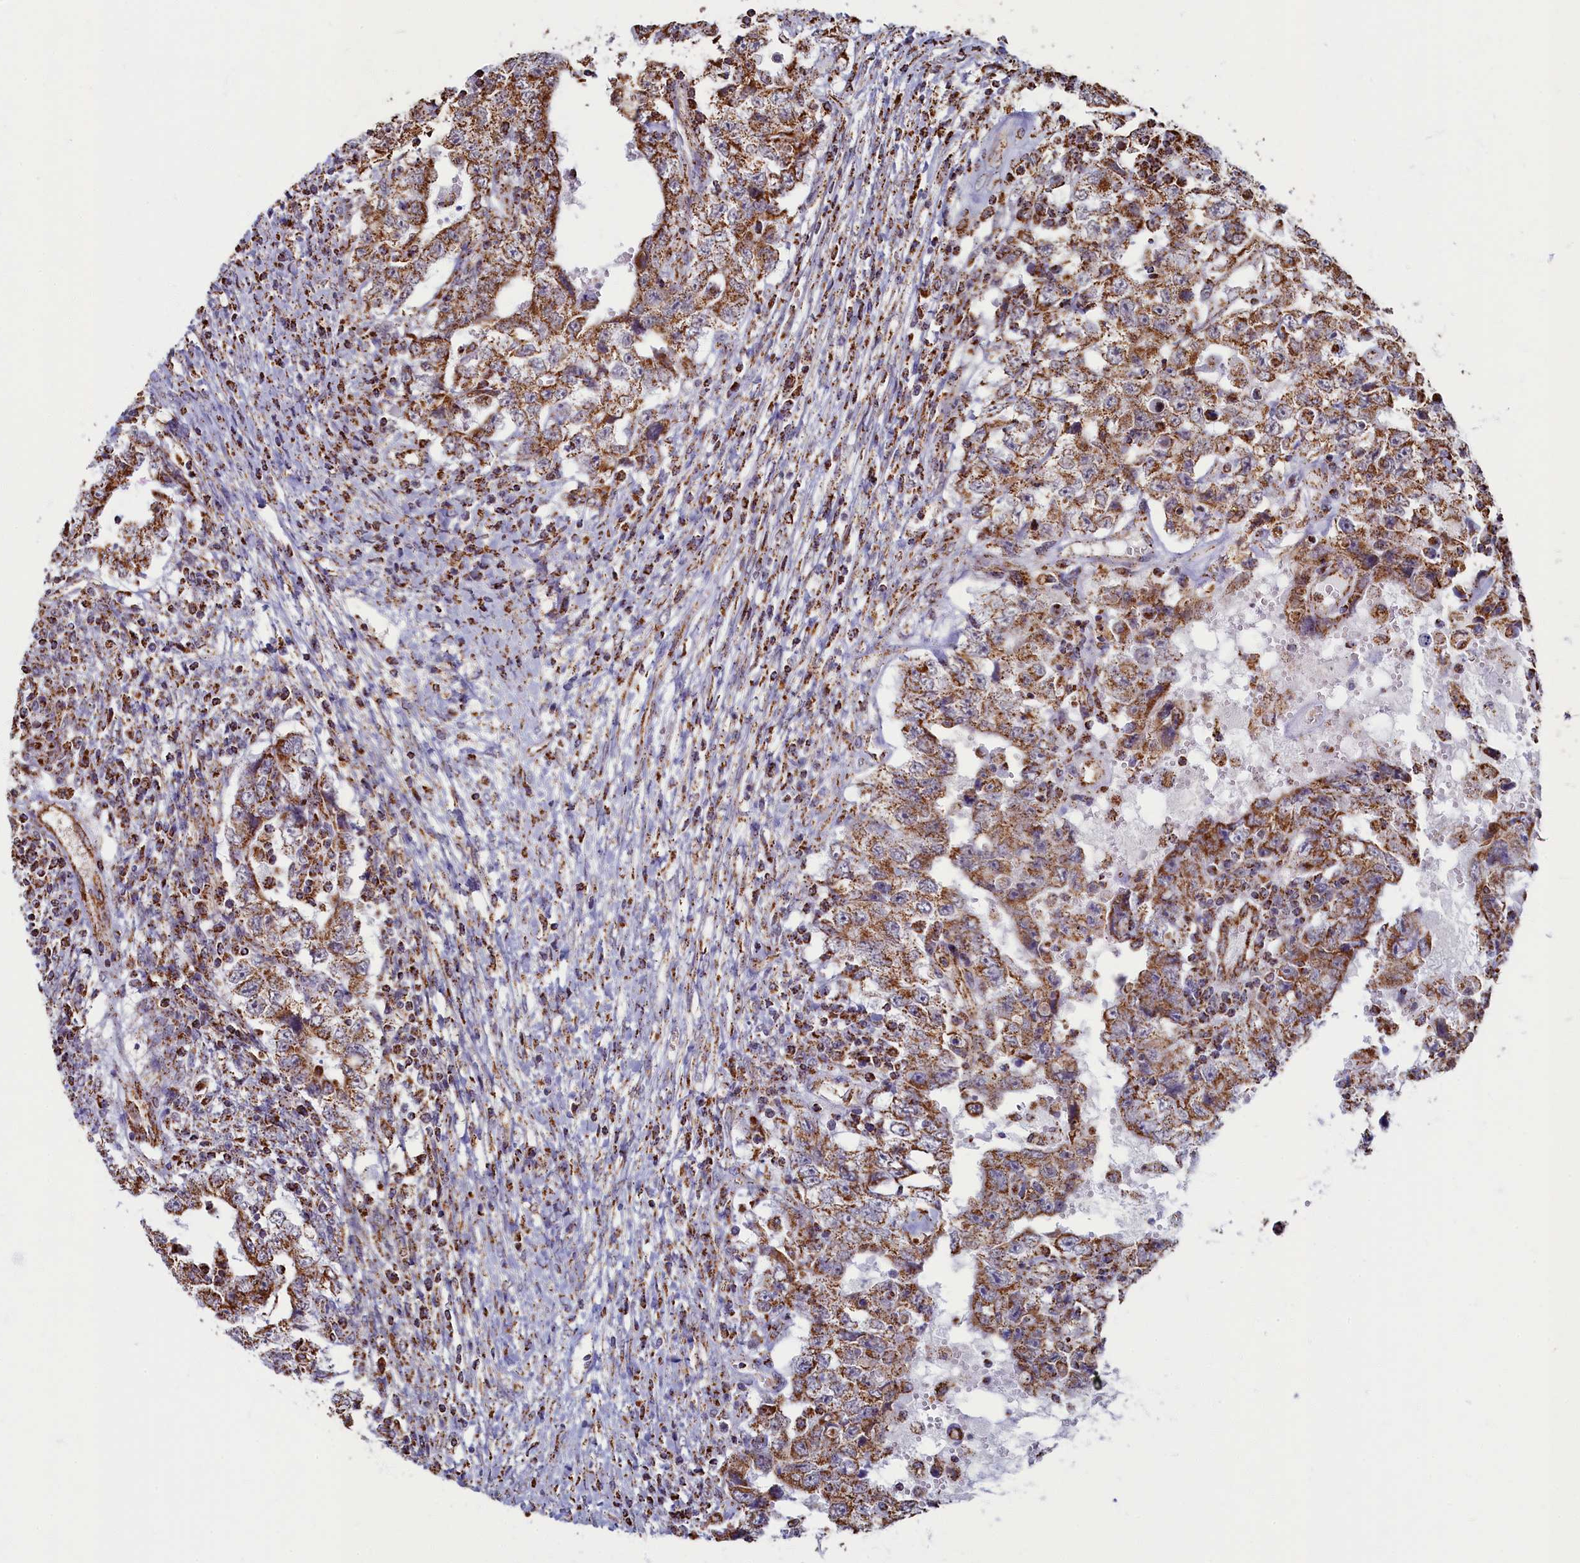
{"staining": {"intensity": "moderate", "quantity": ">75%", "location": "cytoplasmic/membranous"}, "tissue": "testis cancer", "cell_type": "Tumor cells", "image_type": "cancer", "snomed": [{"axis": "morphology", "description": "Carcinoma, Embryonal, NOS"}, {"axis": "topography", "description": "Testis"}], "caption": "IHC micrograph of human testis cancer (embryonal carcinoma) stained for a protein (brown), which exhibits medium levels of moderate cytoplasmic/membranous expression in about >75% of tumor cells.", "gene": "SPR", "patient": {"sex": "male", "age": 26}}